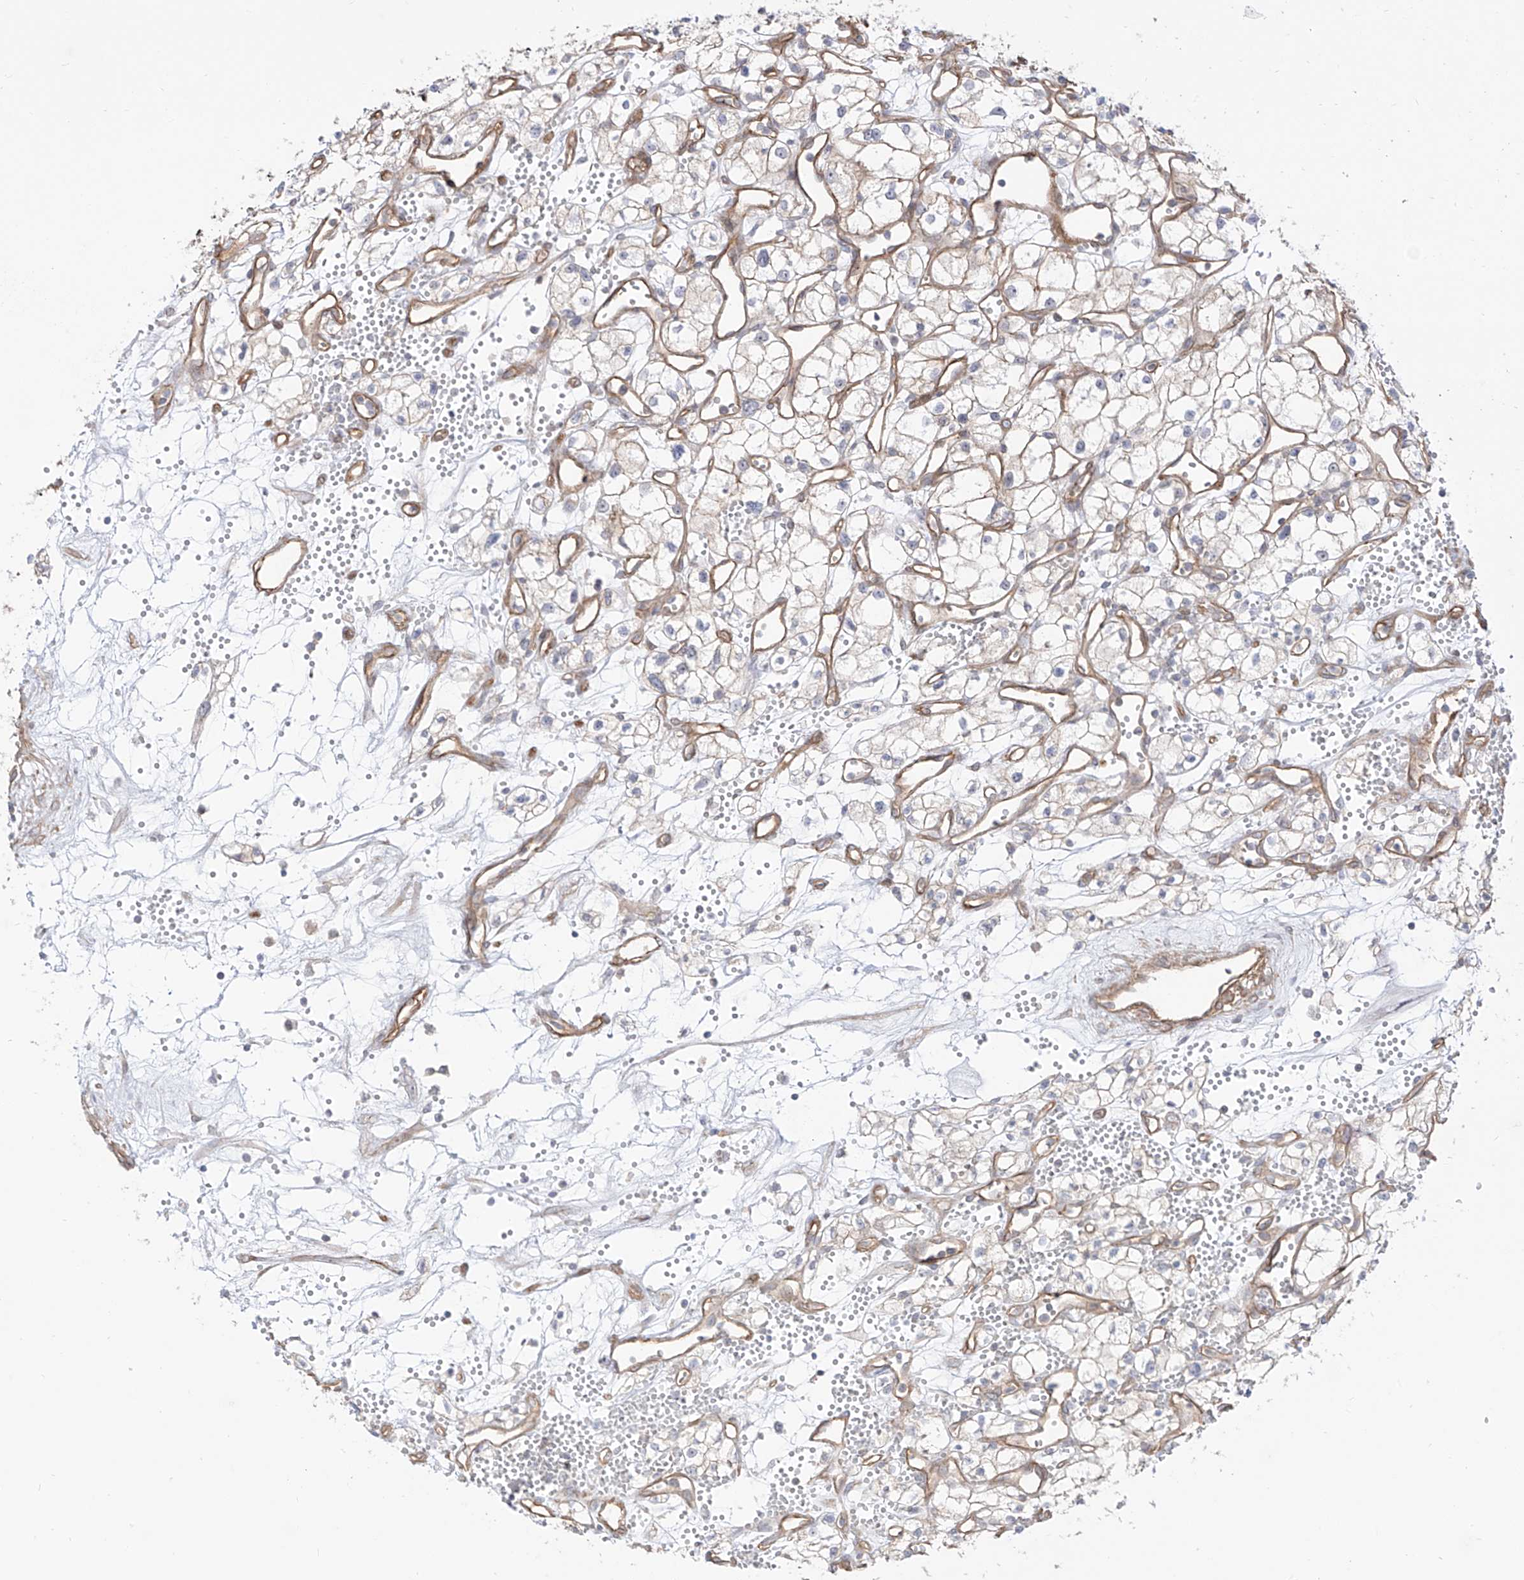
{"staining": {"intensity": "weak", "quantity": "<25%", "location": "cytoplasmic/membranous"}, "tissue": "renal cancer", "cell_type": "Tumor cells", "image_type": "cancer", "snomed": [{"axis": "morphology", "description": "Adenocarcinoma, NOS"}, {"axis": "topography", "description": "Kidney"}], "caption": "Immunohistochemistry (IHC) micrograph of neoplastic tissue: human renal adenocarcinoma stained with DAB displays no significant protein positivity in tumor cells.", "gene": "ZNF180", "patient": {"sex": "male", "age": 59}}